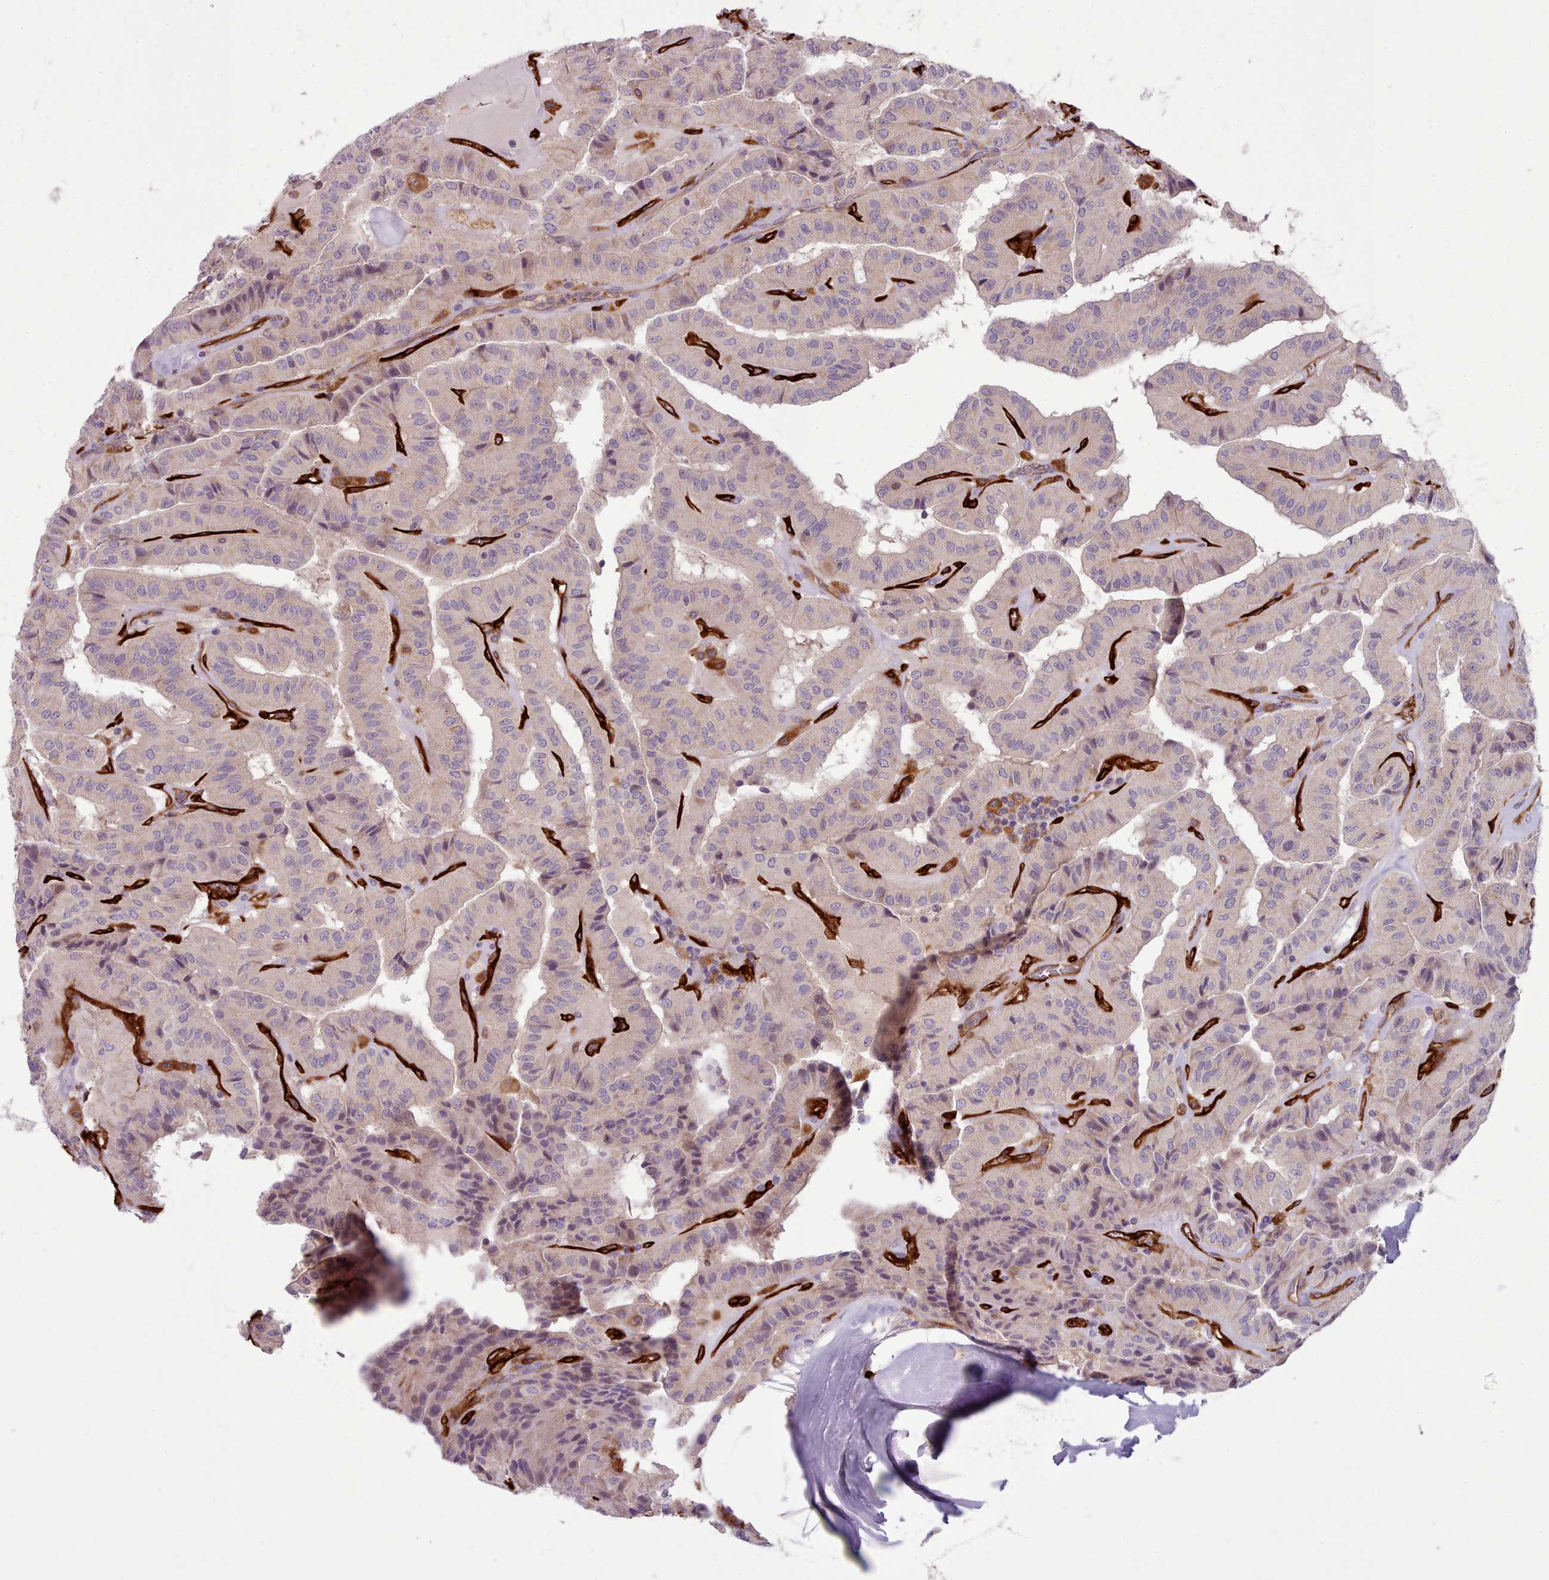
{"staining": {"intensity": "weak", "quantity": "<25%", "location": "cytoplasmic/membranous"}, "tissue": "thyroid cancer", "cell_type": "Tumor cells", "image_type": "cancer", "snomed": [{"axis": "morphology", "description": "Normal tissue, NOS"}, {"axis": "morphology", "description": "Papillary adenocarcinoma, NOS"}, {"axis": "topography", "description": "Thyroid gland"}], "caption": "Immunohistochemistry image of human thyroid cancer stained for a protein (brown), which demonstrates no positivity in tumor cells. (DAB (3,3'-diaminobenzidine) immunohistochemistry visualized using brightfield microscopy, high magnification).", "gene": "CD300LF", "patient": {"sex": "female", "age": 59}}